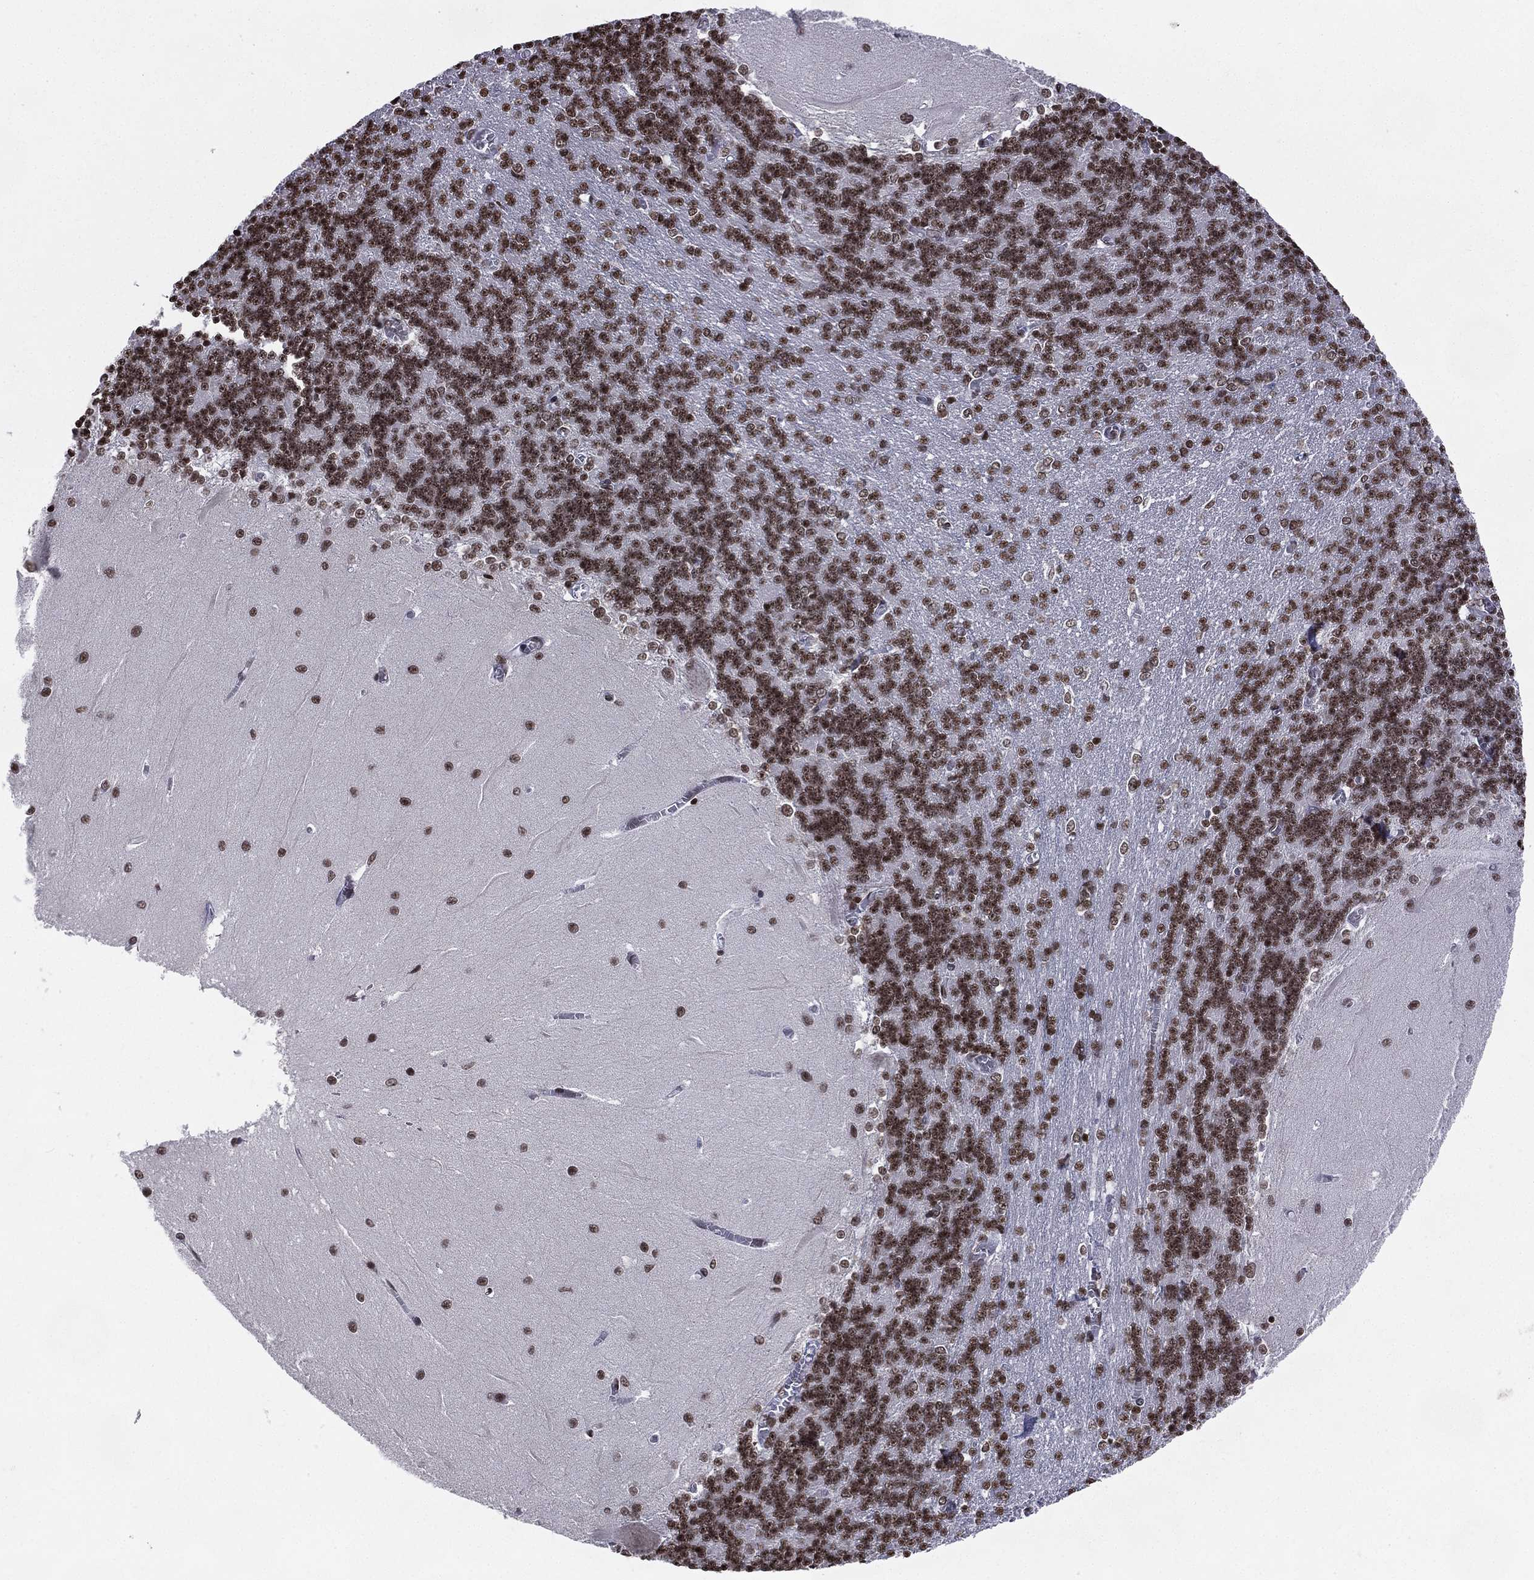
{"staining": {"intensity": "strong", "quantity": ">75%", "location": "nuclear"}, "tissue": "cerebellum", "cell_type": "Cells in granular layer", "image_type": "normal", "snomed": [{"axis": "morphology", "description": "Normal tissue, NOS"}, {"axis": "topography", "description": "Cerebellum"}], "caption": "Immunohistochemistry (IHC) staining of normal cerebellum, which exhibits high levels of strong nuclear expression in approximately >75% of cells in granular layer indicating strong nuclear protein staining. The staining was performed using DAB (brown) for protein detection and nuclei were counterstained in hematoxylin (blue).", "gene": "RFX7", "patient": {"sex": "male", "age": 37}}